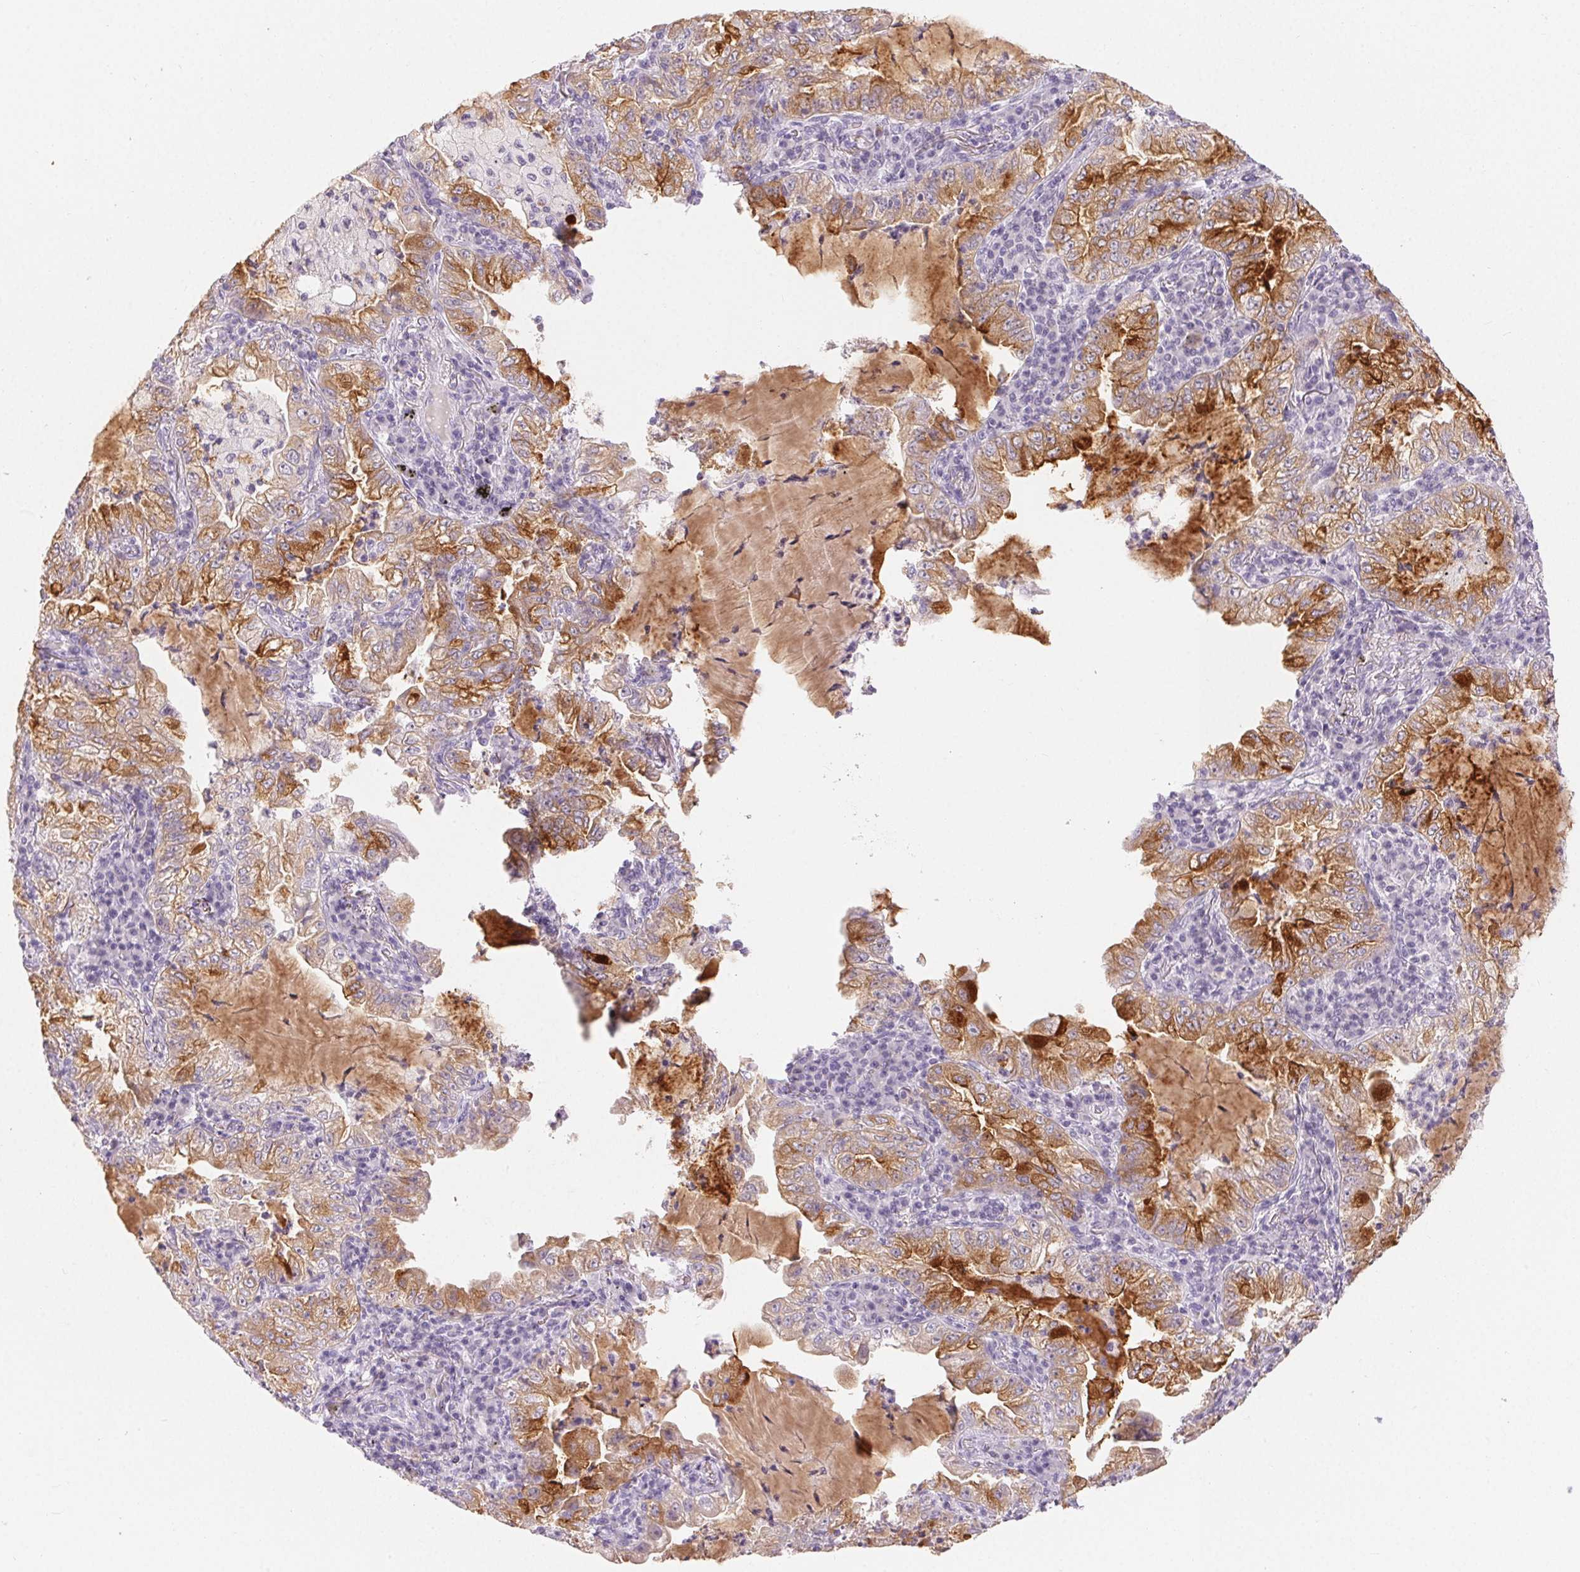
{"staining": {"intensity": "moderate", "quantity": "25%-75%", "location": "cytoplasmic/membranous"}, "tissue": "lung cancer", "cell_type": "Tumor cells", "image_type": "cancer", "snomed": [{"axis": "morphology", "description": "Adenocarcinoma, NOS"}, {"axis": "topography", "description": "Lung"}], "caption": "A histopathology image showing moderate cytoplasmic/membranous positivity in about 25%-75% of tumor cells in lung cancer (adenocarcinoma), as visualized by brown immunohistochemical staining.", "gene": "SFTPD", "patient": {"sex": "female", "age": 73}}